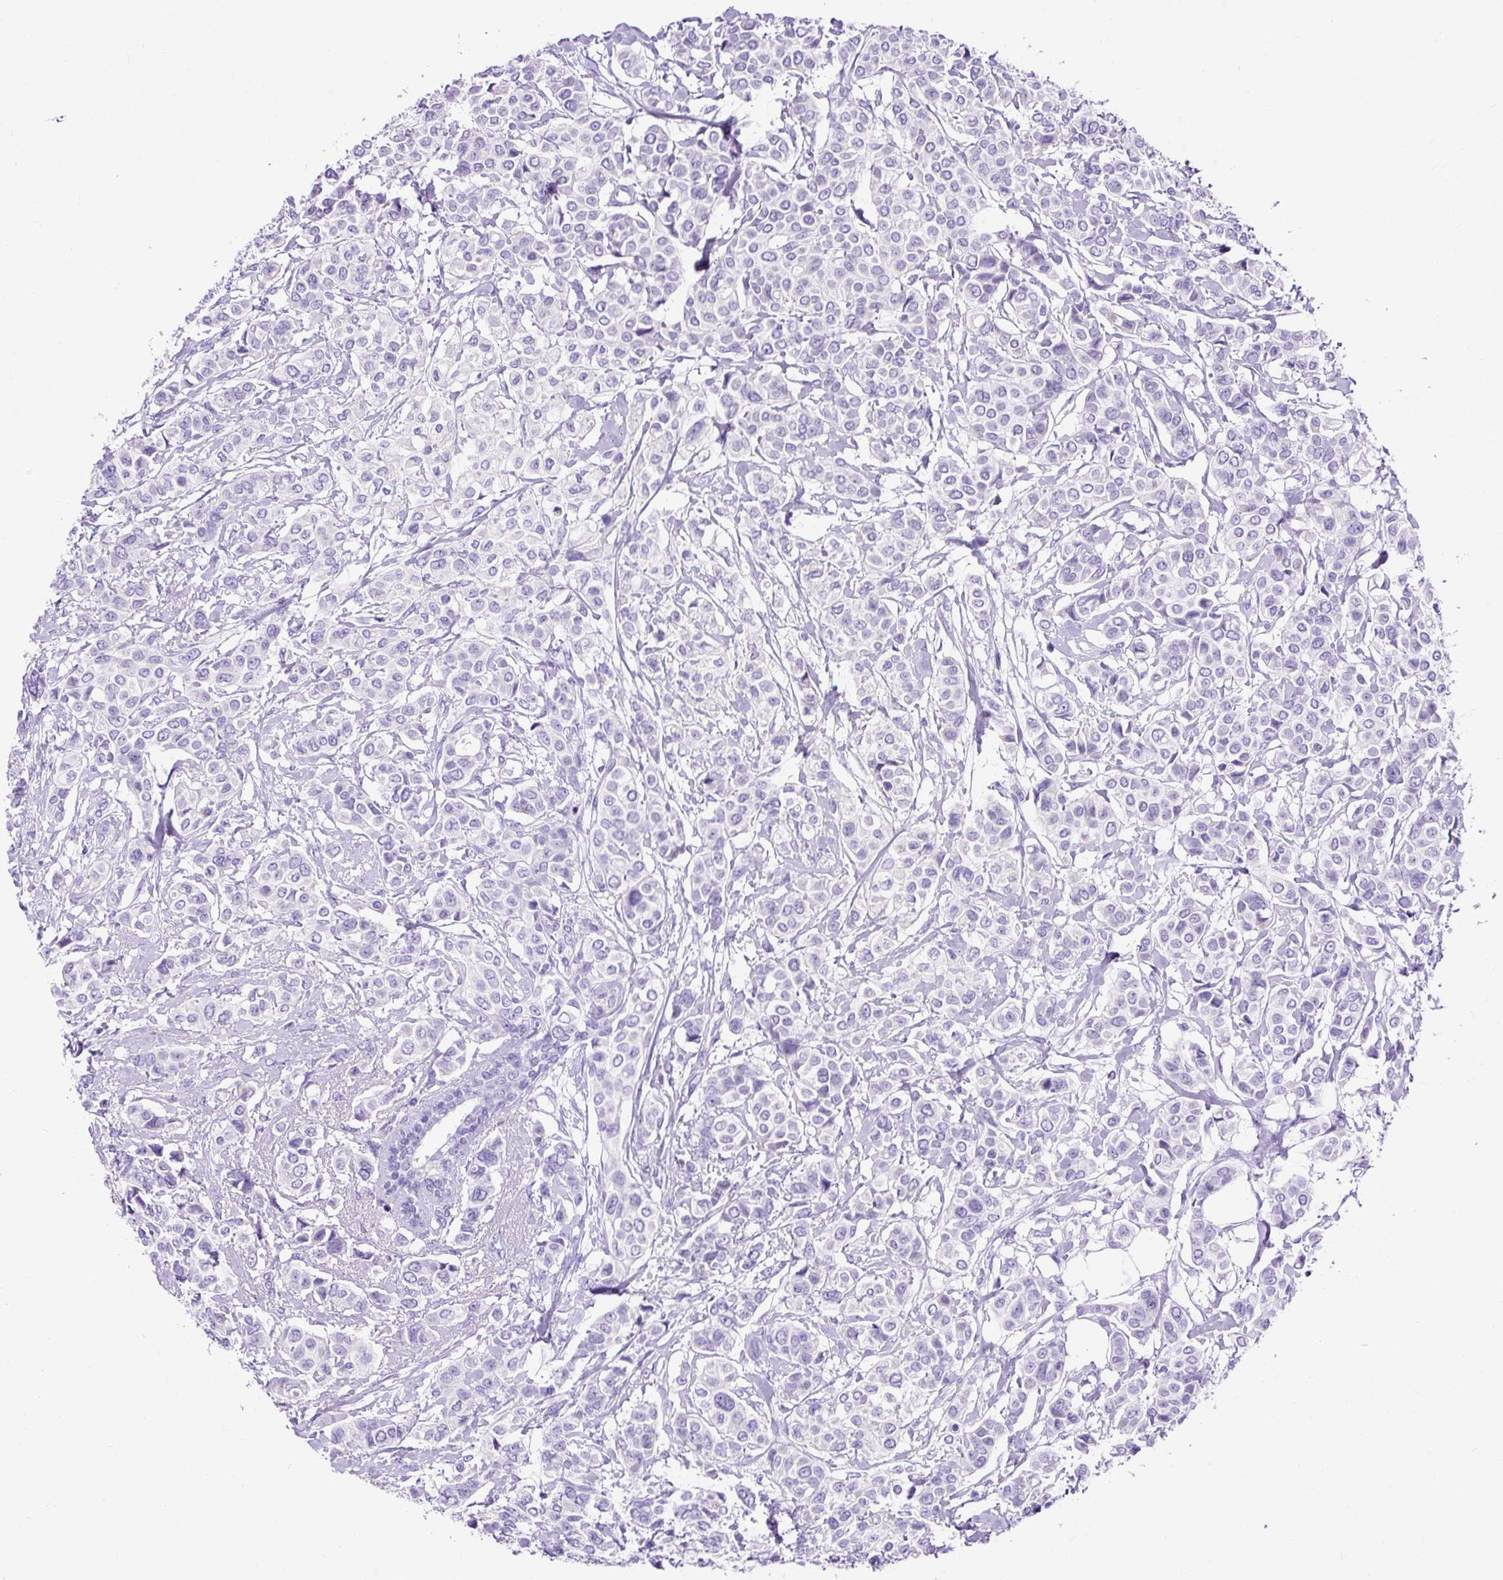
{"staining": {"intensity": "negative", "quantity": "none", "location": "none"}, "tissue": "breast cancer", "cell_type": "Tumor cells", "image_type": "cancer", "snomed": [{"axis": "morphology", "description": "Lobular carcinoma"}, {"axis": "topography", "description": "Breast"}], "caption": "A photomicrograph of breast cancer stained for a protein shows no brown staining in tumor cells.", "gene": "KRT12", "patient": {"sex": "female", "age": 51}}